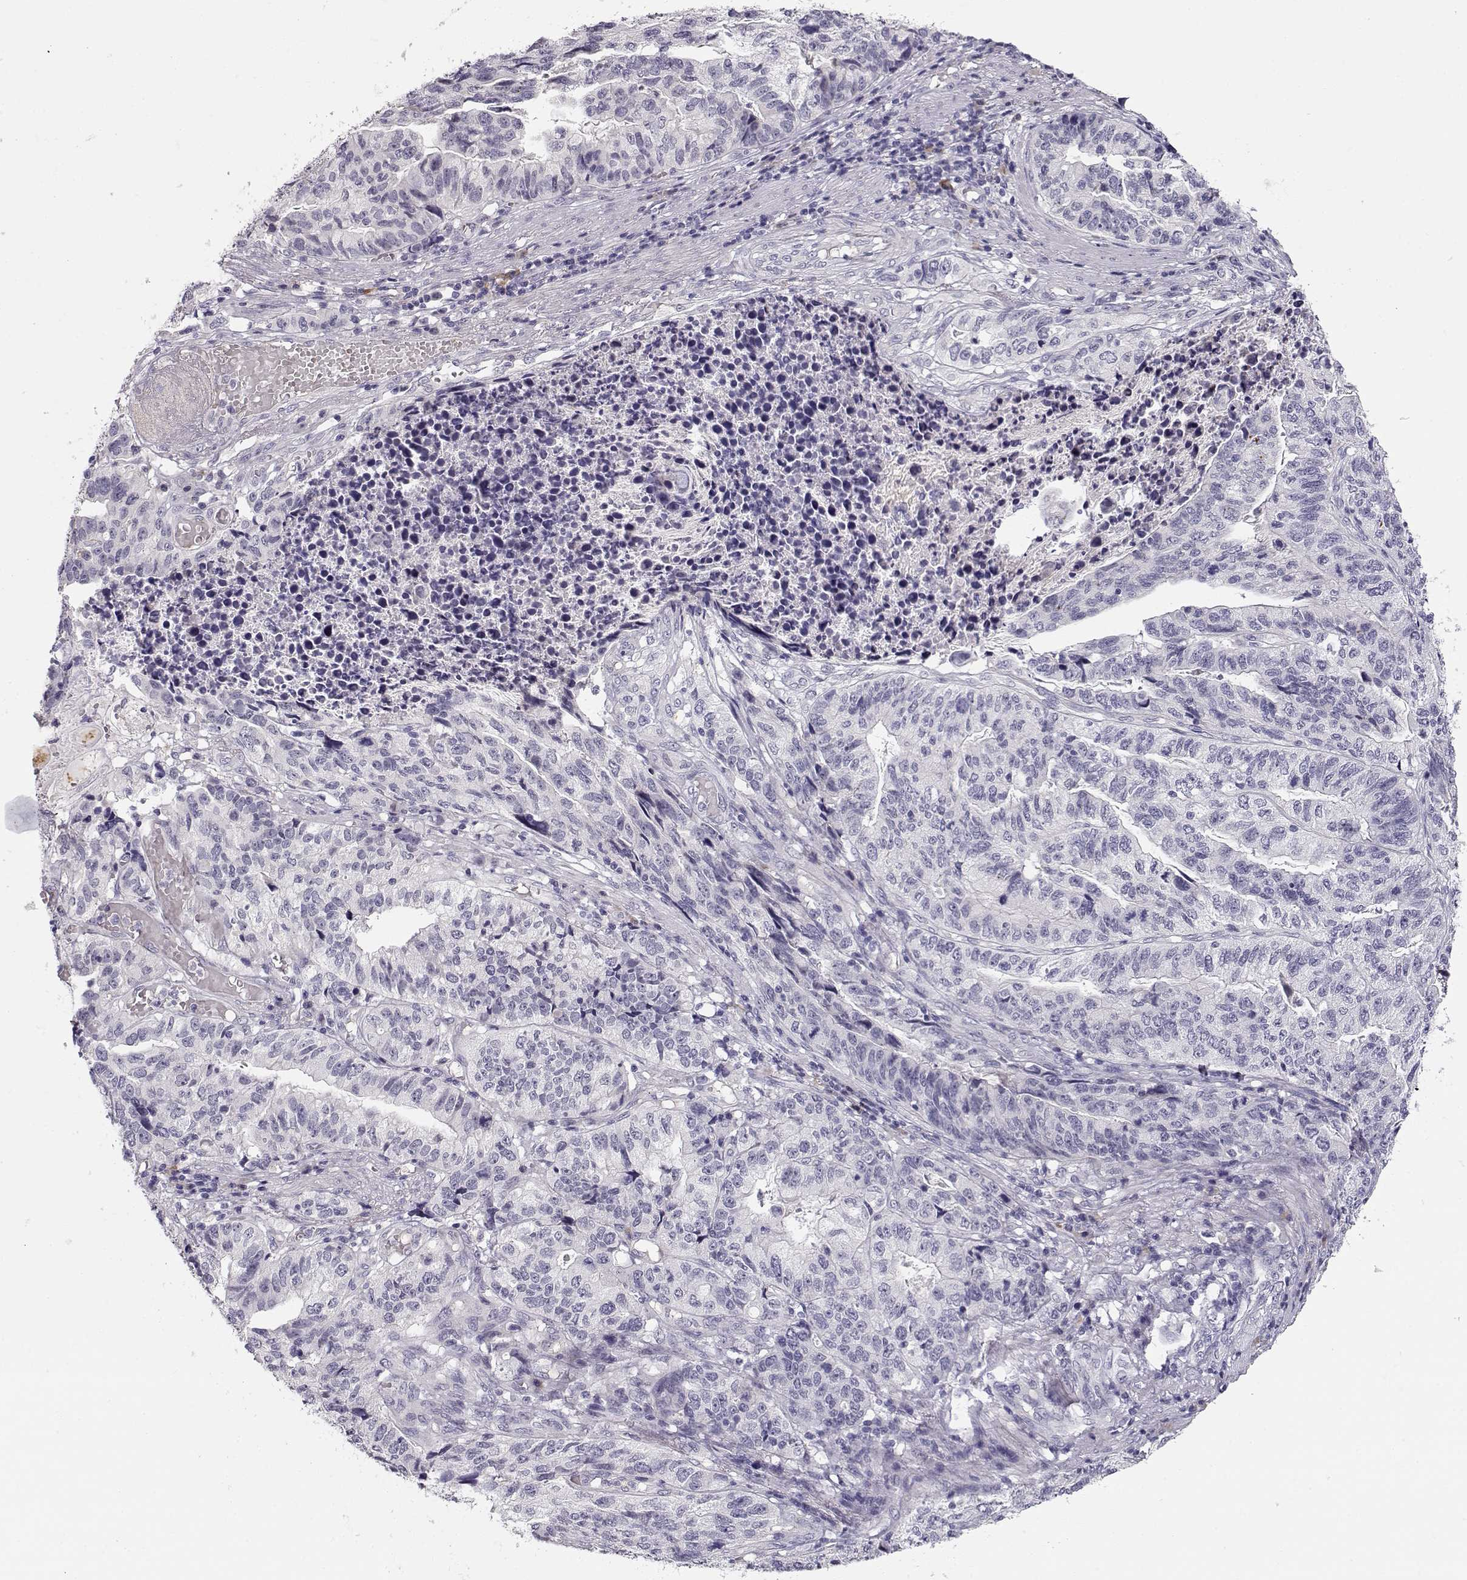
{"staining": {"intensity": "negative", "quantity": "none", "location": "none"}, "tissue": "stomach cancer", "cell_type": "Tumor cells", "image_type": "cancer", "snomed": [{"axis": "morphology", "description": "Adenocarcinoma, NOS"}, {"axis": "topography", "description": "Stomach, upper"}], "caption": "Tumor cells show no significant protein expression in stomach adenocarcinoma.", "gene": "TTC26", "patient": {"sex": "female", "age": 67}}